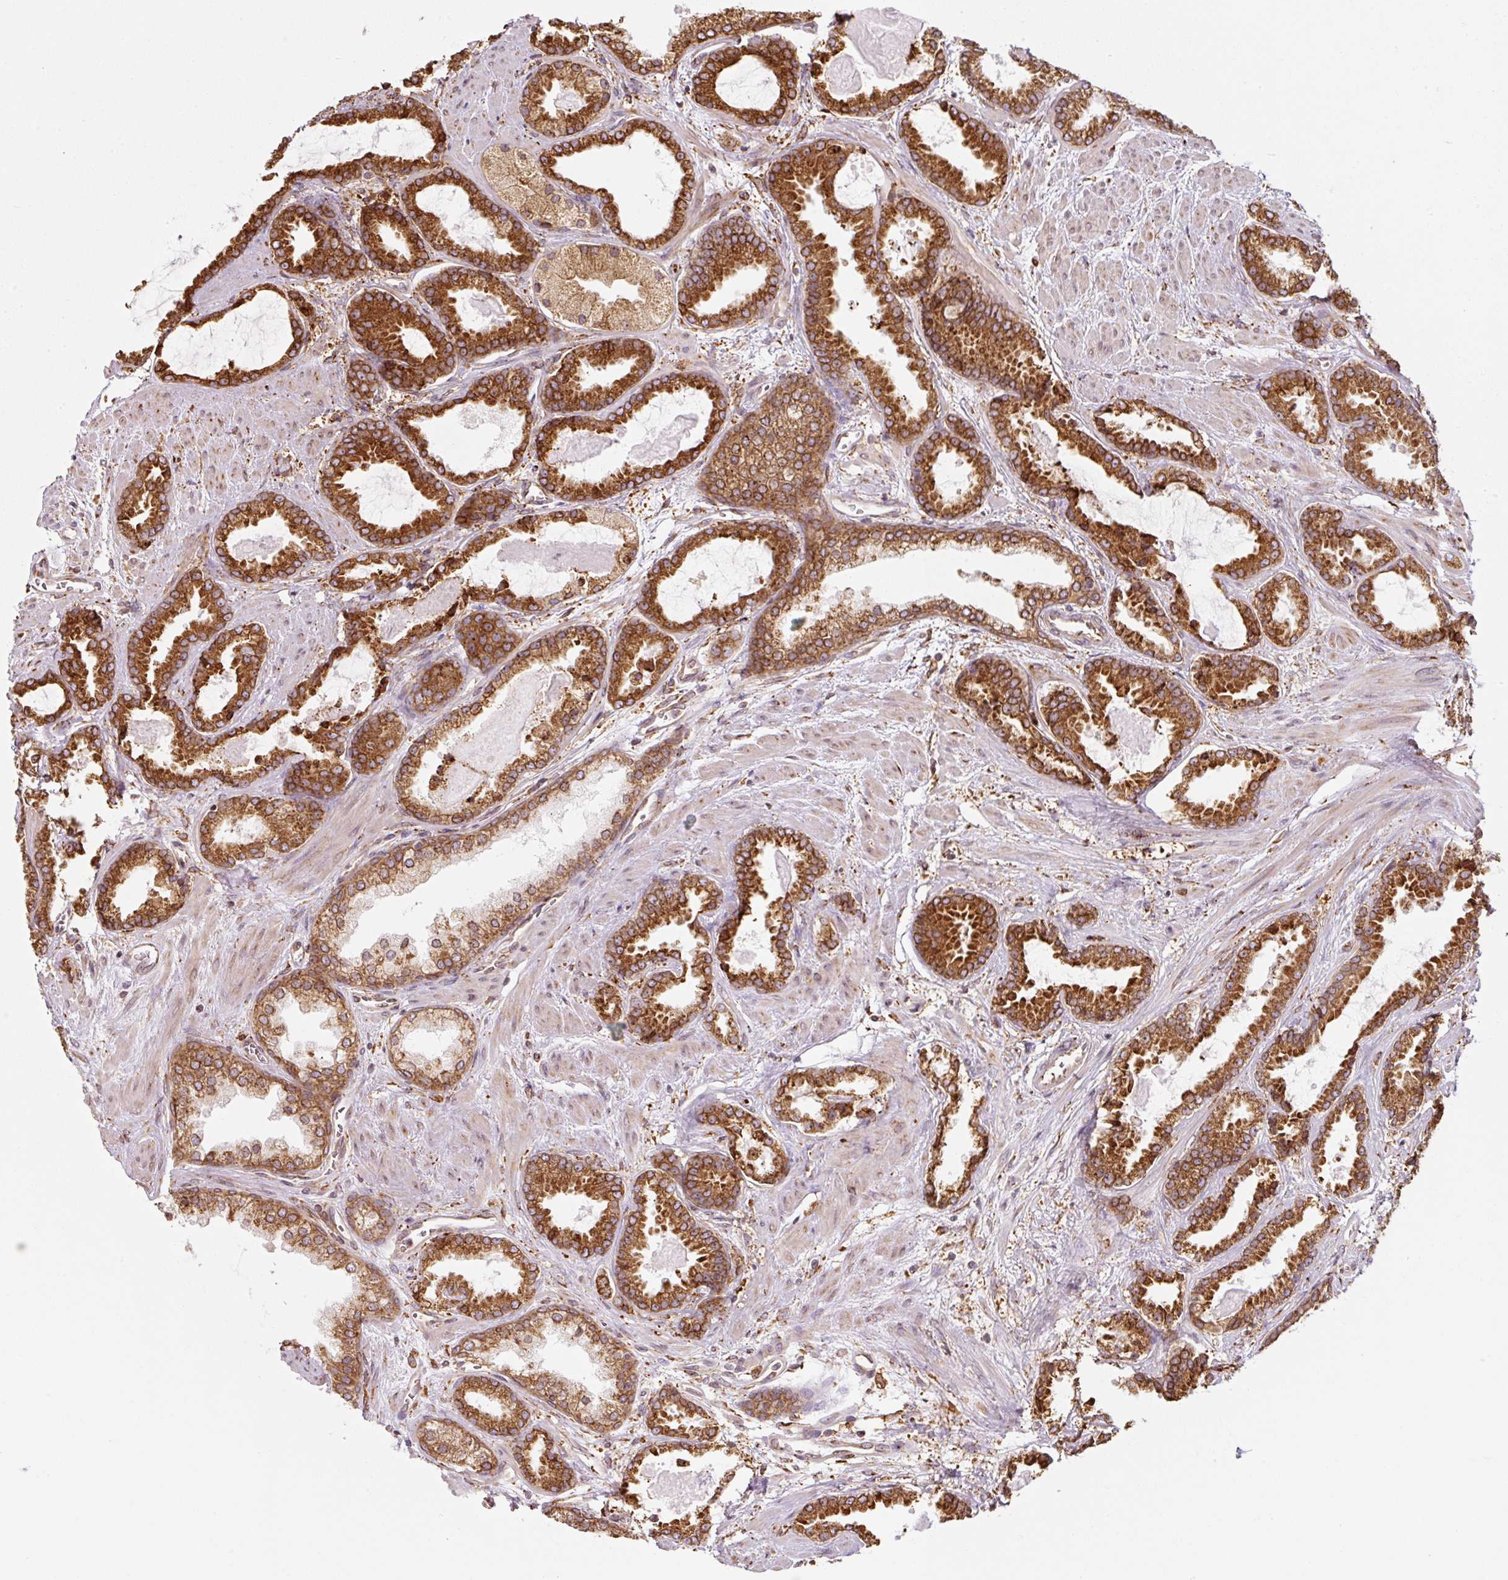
{"staining": {"intensity": "strong", "quantity": ">75%", "location": "cytoplasmic/membranous"}, "tissue": "prostate cancer", "cell_type": "Tumor cells", "image_type": "cancer", "snomed": [{"axis": "morphology", "description": "Adenocarcinoma, Low grade"}, {"axis": "topography", "description": "Prostate"}], "caption": "Protein expression by IHC demonstrates strong cytoplasmic/membranous staining in about >75% of tumor cells in prostate cancer. (DAB IHC with brightfield microscopy, high magnification).", "gene": "PRKCSH", "patient": {"sex": "male", "age": 62}}